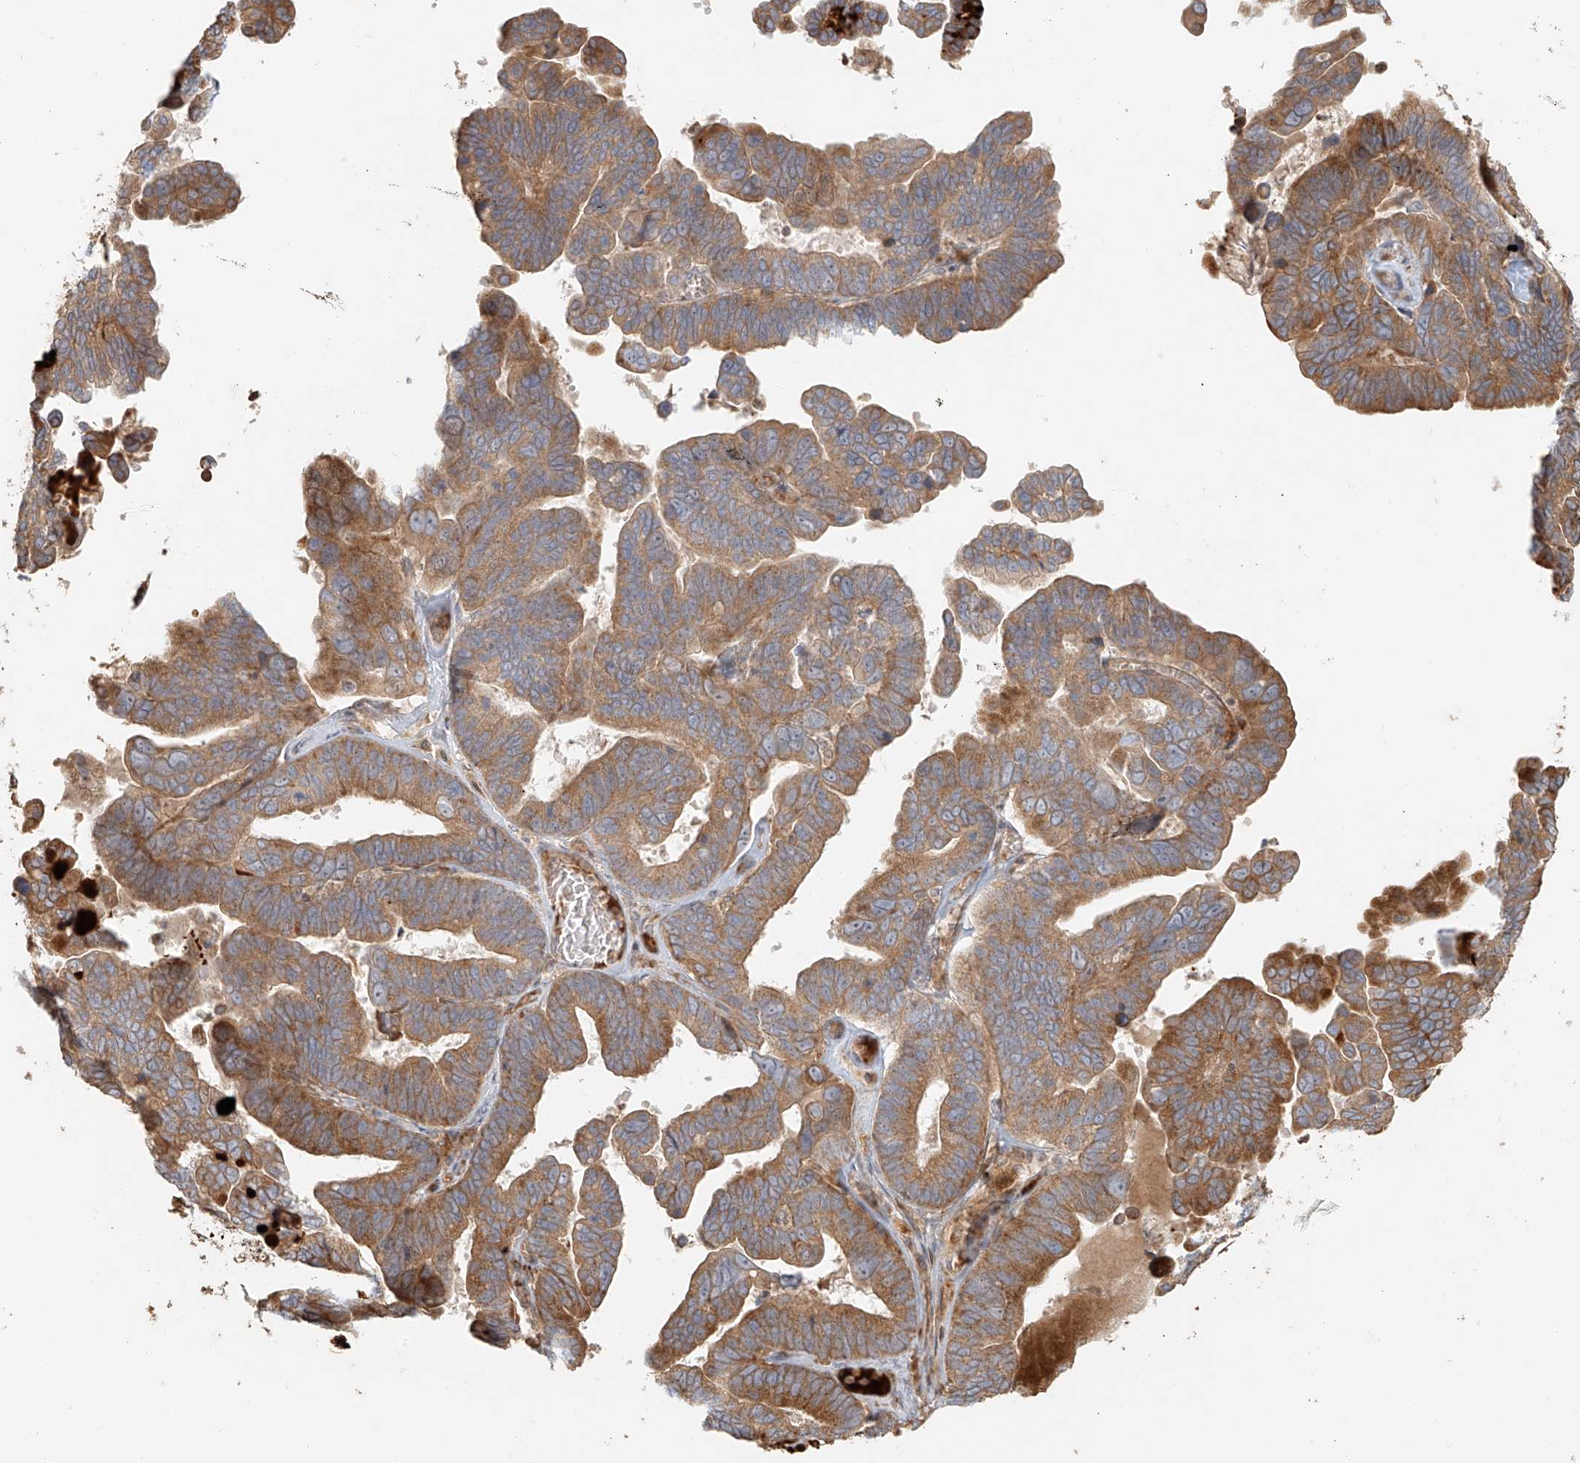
{"staining": {"intensity": "moderate", "quantity": ">75%", "location": "cytoplasmic/membranous"}, "tissue": "ovarian cancer", "cell_type": "Tumor cells", "image_type": "cancer", "snomed": [{"axis": "morphology", "description": "Cystadenocarcinoma, serous, NOS"}, {"axis": "topography", "description": "Ovary"}], "caption": "An image of human ovarian cancer stained for a protein demonstrates moderate cytoplasmic/membranous brown staining in tumor cells.", "gene": "MIPEP", "patient": {"sex": "female", "age": 56}}